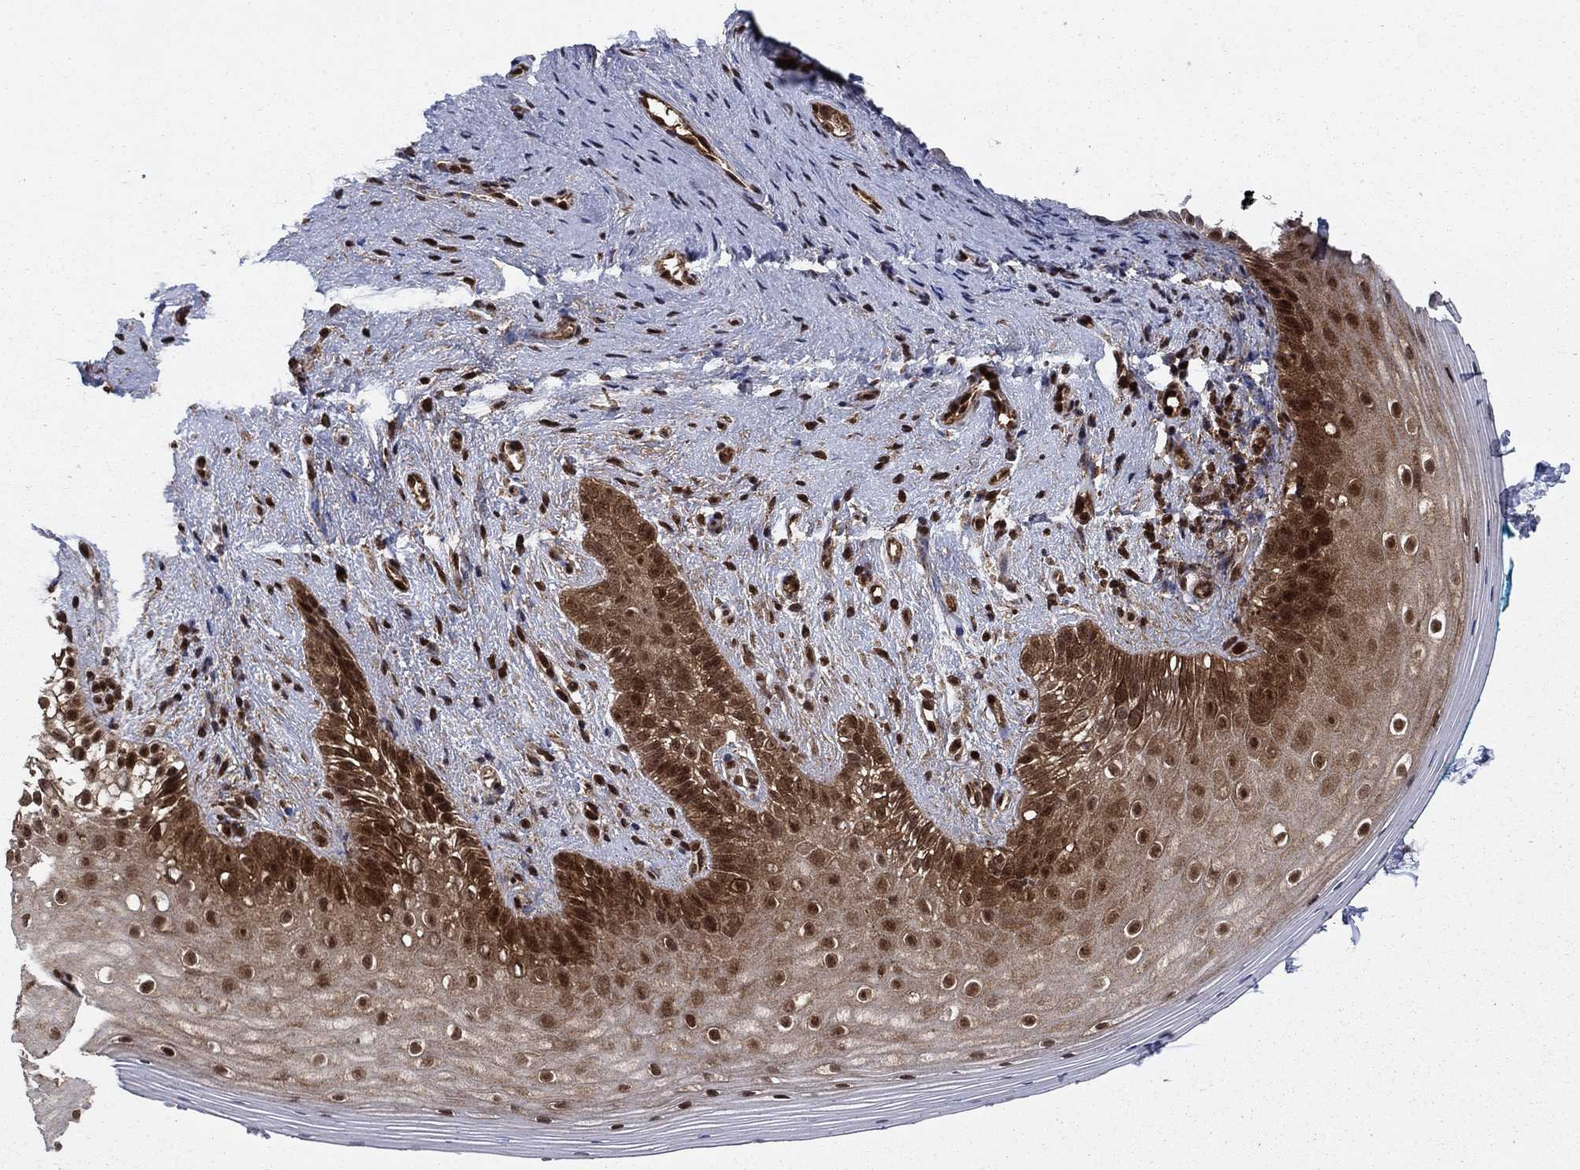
{"staining": {"intensity": "moderate", "quantity": "25%-75%", "location": "cytoplasmic/membranous,nuclear"}, "tissue": "vagina", "cell_type": "Squamous epithelial cells", "image_type": "normal", "snomed": [{"axis": "morphology", "description": "Normal tissue, NOS"}, {"axis": "topography", "description": "Vagina"}], "caption": "The image exhibits staining of normal vagina, revealing moderate cytoplasmic/membranous,nuclear protein expression (brown color) within squamous epithelial cells. Using DAB (brown) and hematoxylin (blue) stains, captured at high magnification using brightfield microscopy.", "gene": "DNAJA1", "patient": {"sex": "female", "age": 47}}